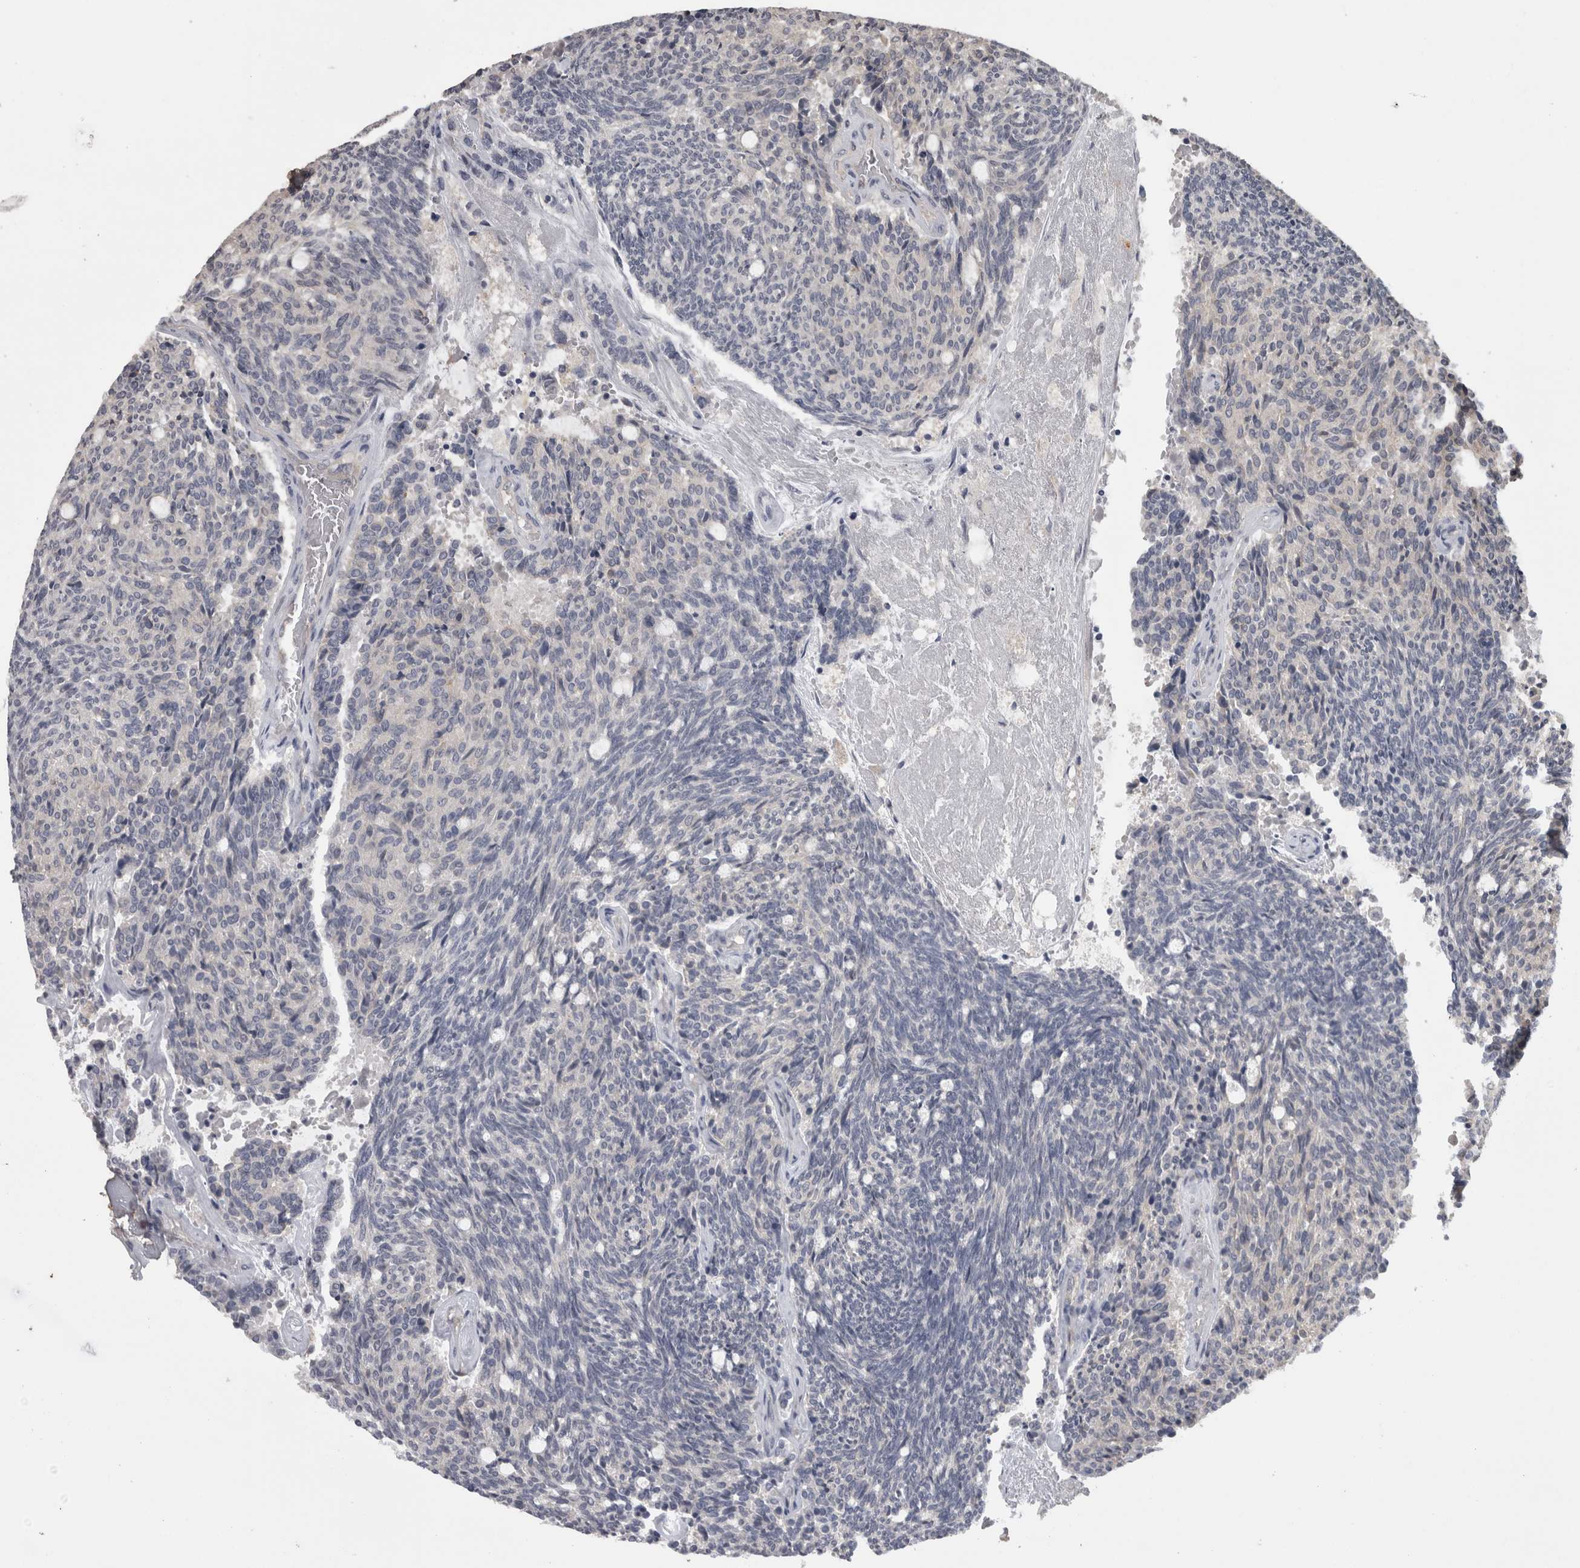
{"staining": {"intensity": "negative", "quantity": "none", "location": "none"}, "tissue": "carcinoid", "cell_type": "Tumor cells", "image_type": "cancer", "snomed": [{"axis": "morphology", "description": "Carcinoid, malignant, NOS"}, {"axis": "topography", "description": "Pancreas"}], "caption": "Immunohistochemistry (IHC) photomicrograph of neoplastic tissue: carcinoid (malignant) stained with DAB (3,3'-diaminobenzidine) exhibits no significant protein expression in tumor cells. (DAB IHC visualized using brightfield microscopy, high magnification).", "gene": "PON3", "patient": {"sex": "female", "age": 54}}